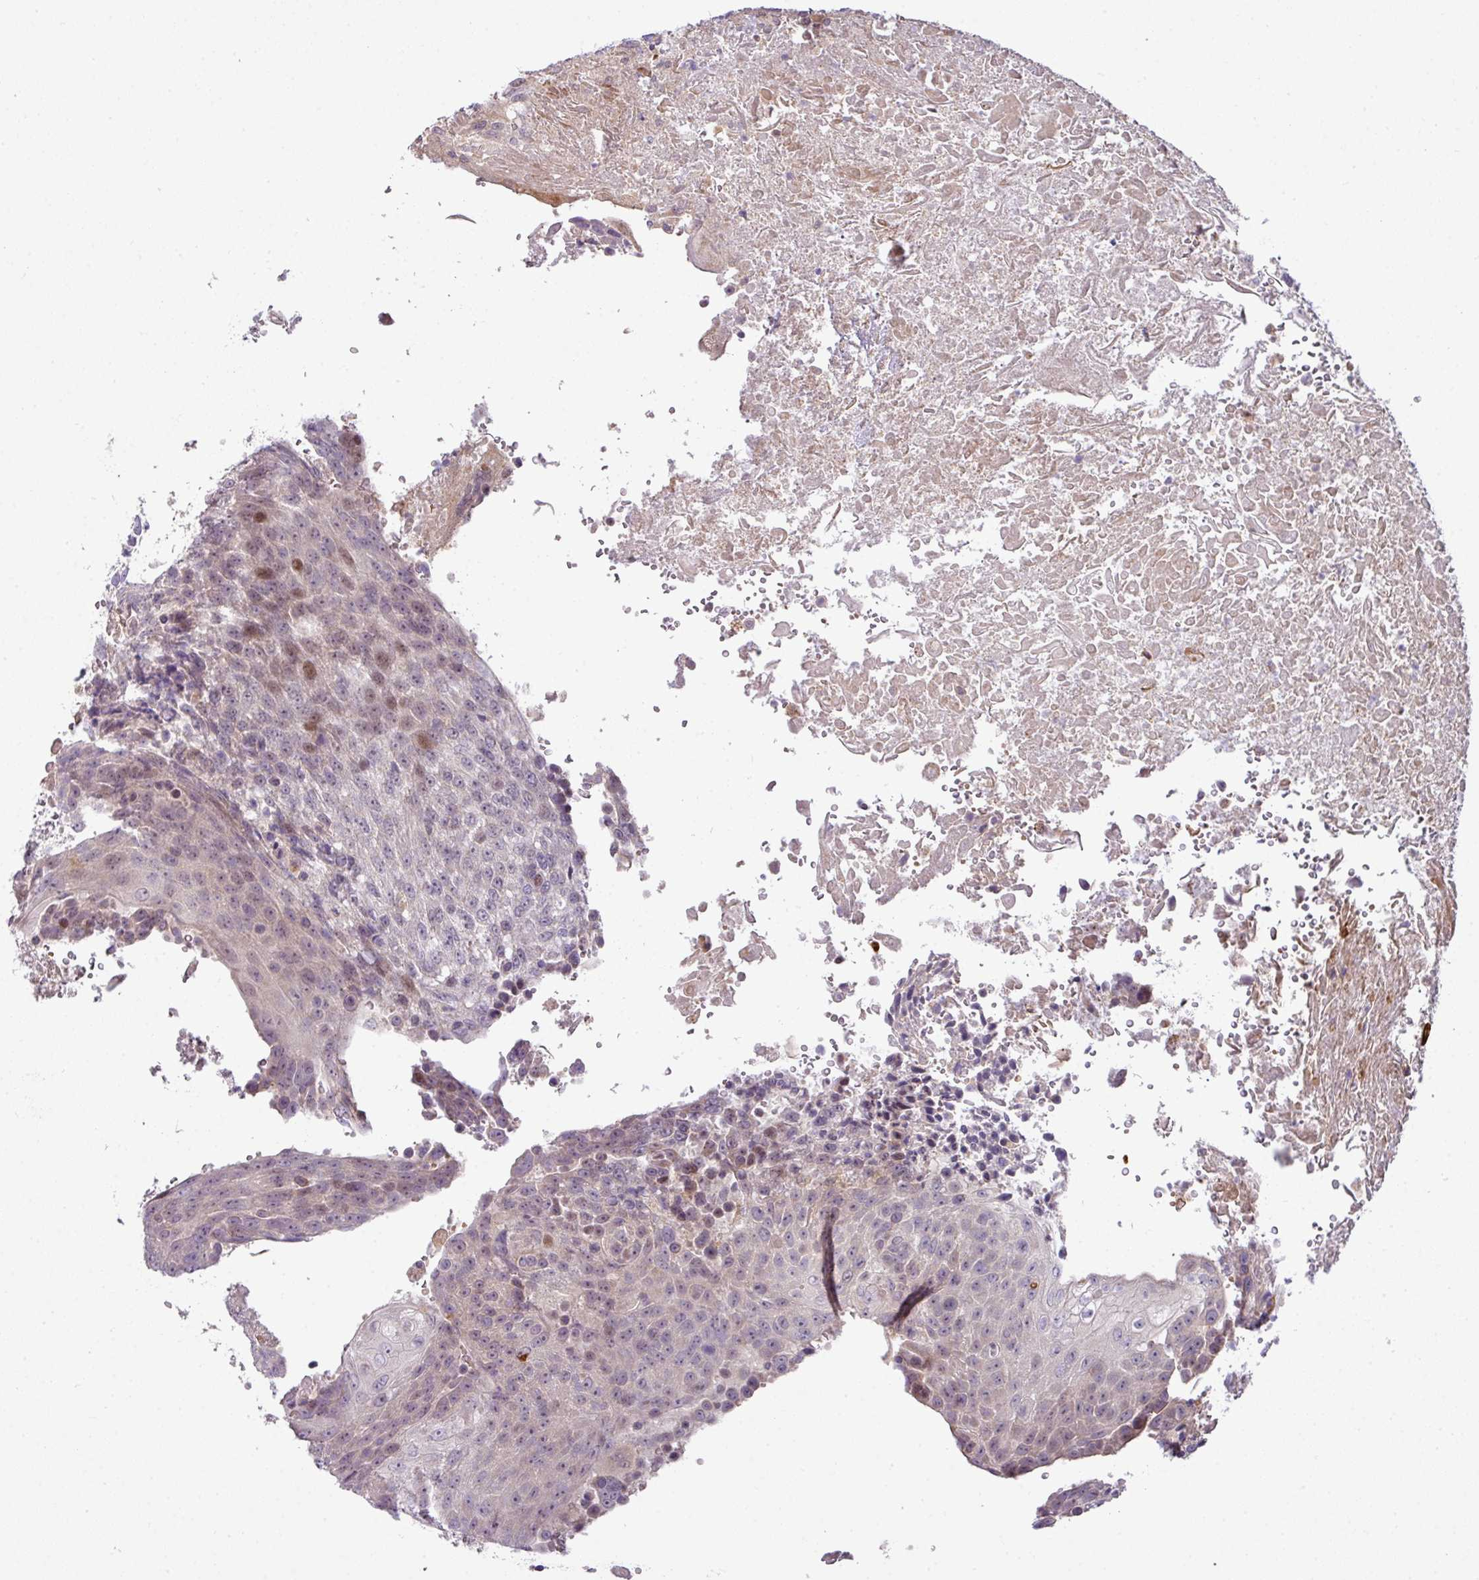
{"staining": {"intensity": "moderate", "quantity": "<25%", "location": "nuclear"}, "tissue": "urothelial cancer", "cell_type": "Tumor cells", "image_type": "cancer", "snomed": [{"axis": "morphology", "description": "Urothelial carcinoma, High grade"}, {"axis": "topography", "description": "Urinary bladder"}], "caption": "Human high-grade urothelial carcinoma stained with a protein marker shows moderate staining in tumor cells.", "gene": "STAT5A", "patient": {"sex": "female", "age": 63}}